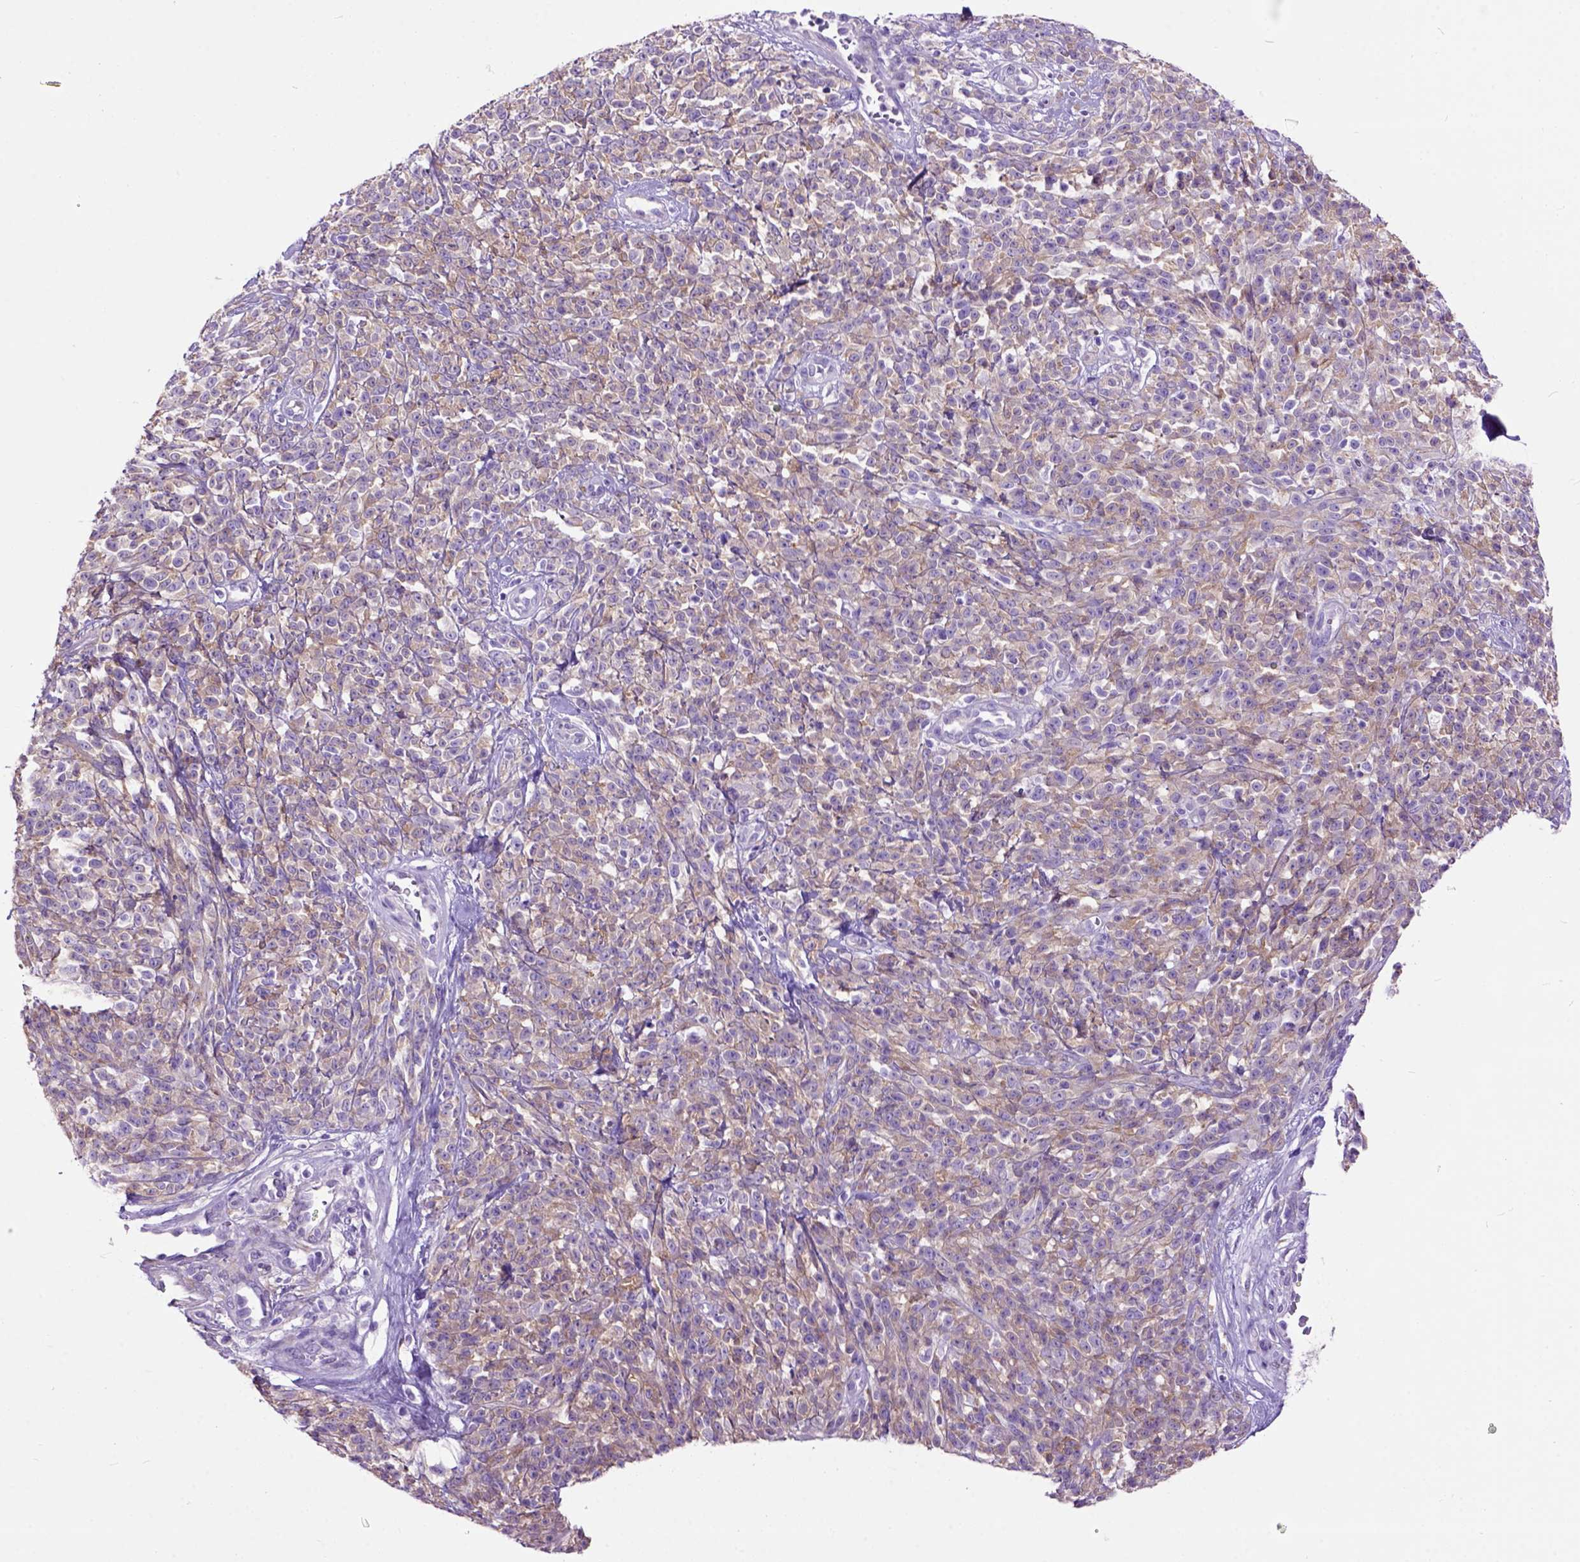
{"staining": {"intensity": "moderate", "quantity": ">75%", "location": "cytoplasmic/membranous"}, "tissue": "melanoma", "cell_type": "Tumor cells", "image_type": "cancer", "snomed": [{"axis": "morphology", "description": "Malignant melanoma, NOS"}, {"axis": "topography", "description": "Skin"}, {"axis": "topography", "description": "Skin of trunk"}], "caption": "Tumor cells show medium levels of moderate cytoplasmic/membranous positivity in about >75% of cells in human melanoma.", "gene": "MAPT", "patient": {"sex": "male", "age": 74}}